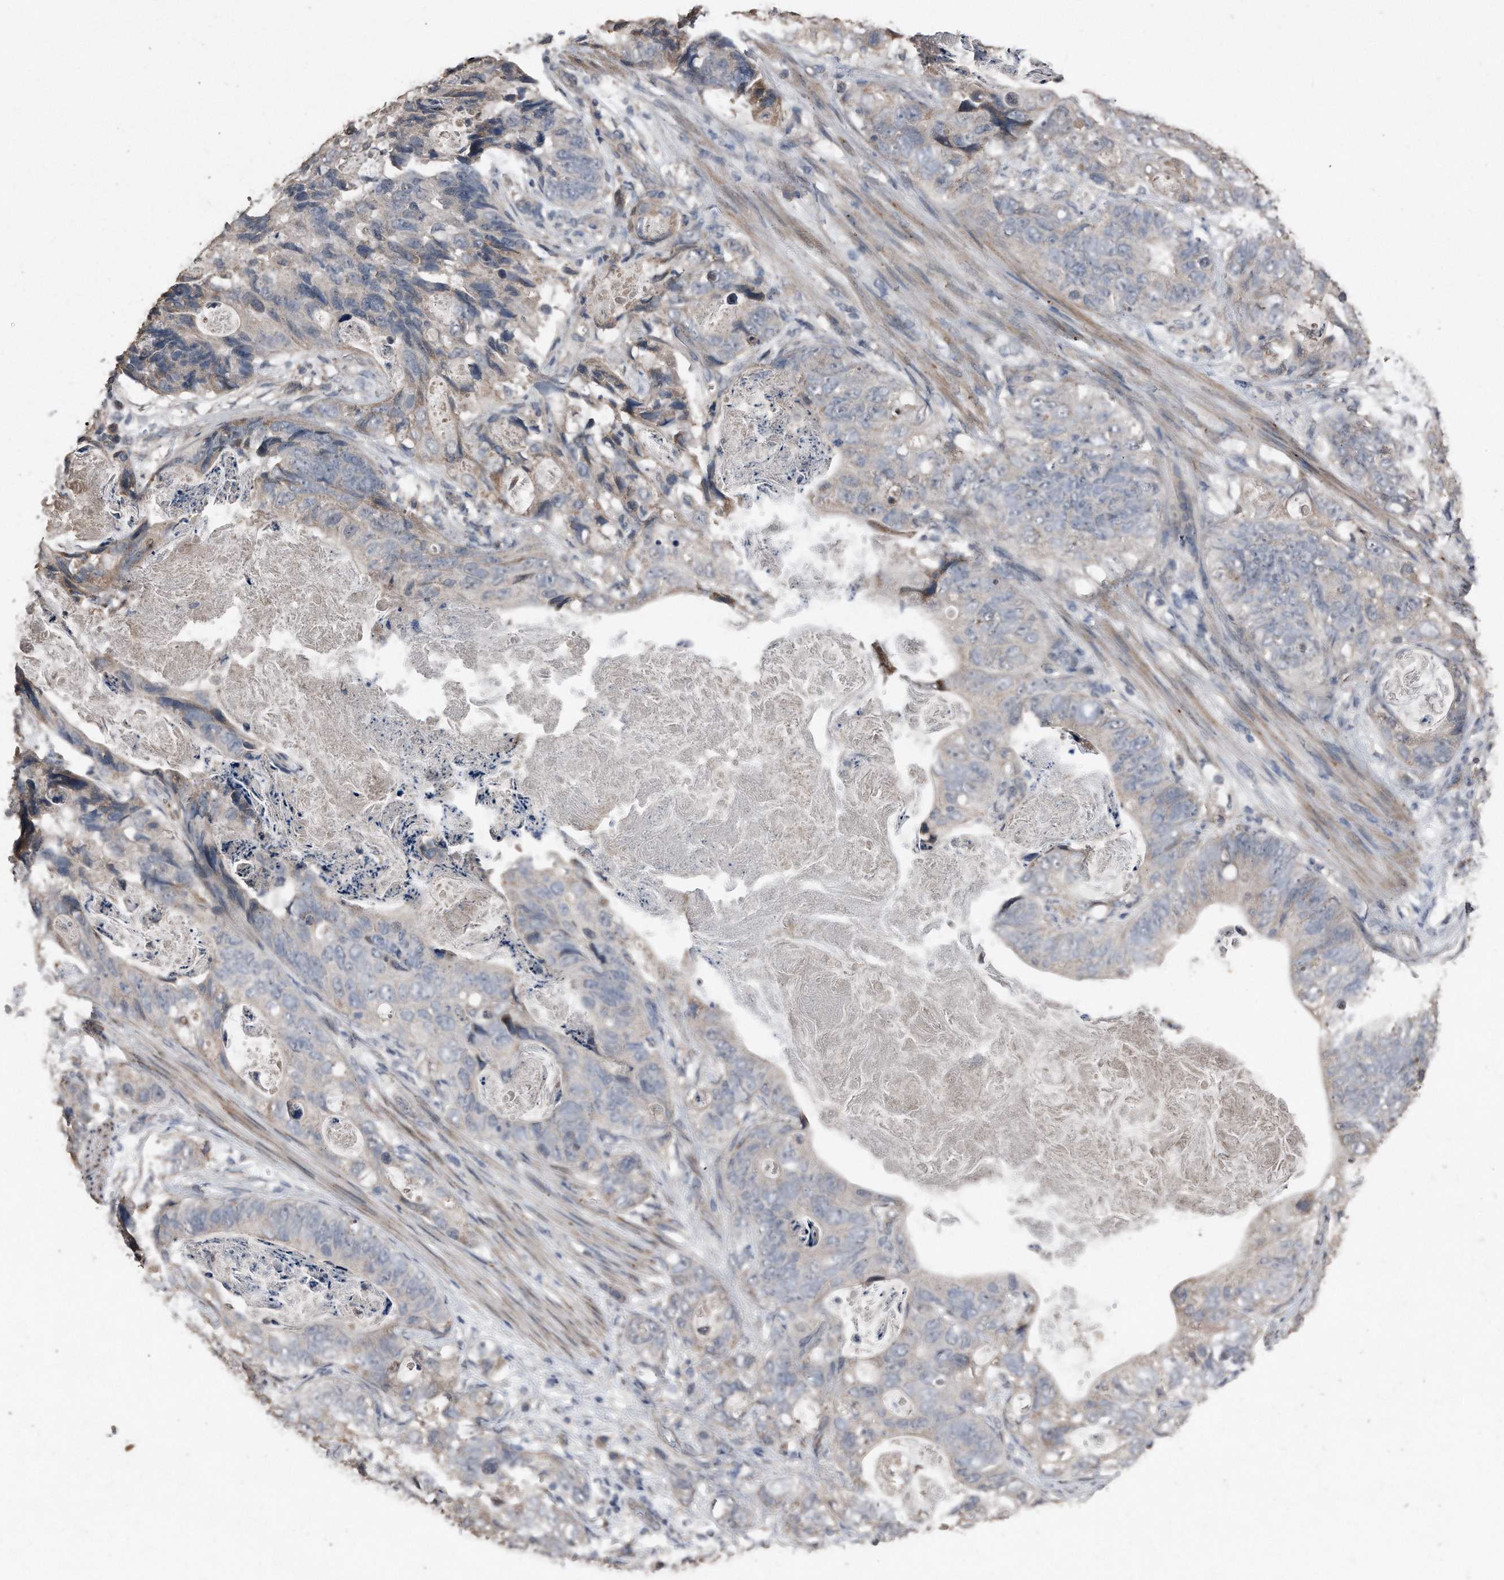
{"staining": {"intensity": "negative", "quantity": "none", "location": "none"}, "tissue": "stomach cancer", "cell_type": "Tumor cells", "image_type": "cancer", "snomed": [{"axis": "morphology", "description": "Normal tissue, NOS"}, {"axis": "morphology", "description": "Adenocarcinoma, NOS"}, {"axis": "topography", "description": "Stomach"}], "caption": "There is no significant expression in tumor cells of adenocarcinoma (stomach). (Brightfield microscopy of DAB IHC at high magnification).", "gene": "ANKRD10", "patient": {"sex": "female", "age": 89}}